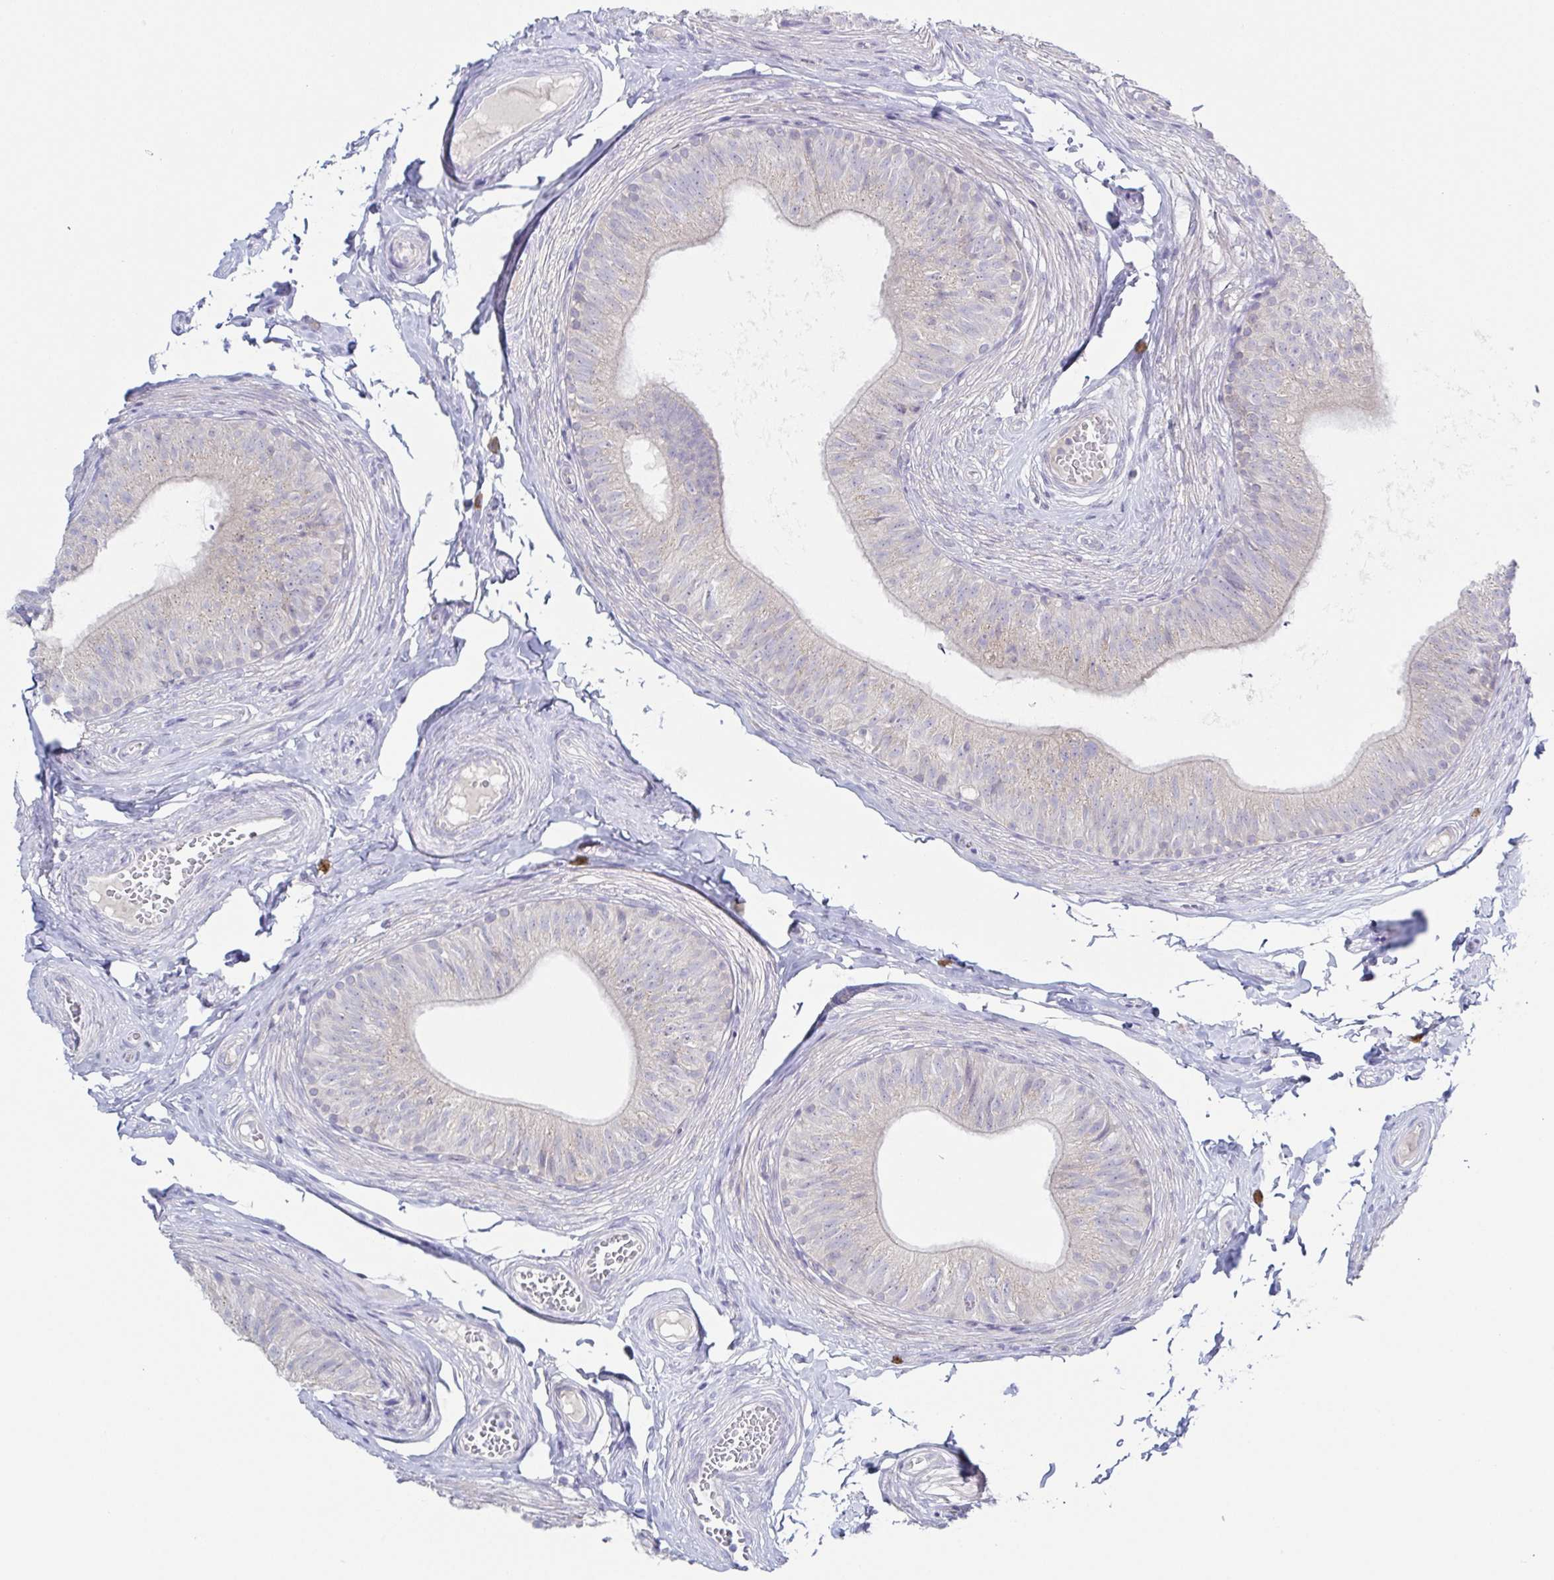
{"staining": {"intensity": "negative", "quantity": "none", "location": "none"}, "tissue": "epididymis", "cell_type": "Glandular cells", "image_type": "normal", "snomed": [{"axis": "morphology", "description": "Normal tissue, NOS"}, {"axis": "topography", "description": "Epididymis, spermatic cord, NOS"}, {"axis": "topography", "description": "Epididymis"}, {"axis": "topography", "description": "Peripheral nerve tissue"}], "caption": "A high-resolution photomicrograph shows immunohistochemistry staining of benign epididymis, which shows no significant positivity in glandular cells.", "gene": "HTR2A", "patient": {"sex": "male", "age": 29}}